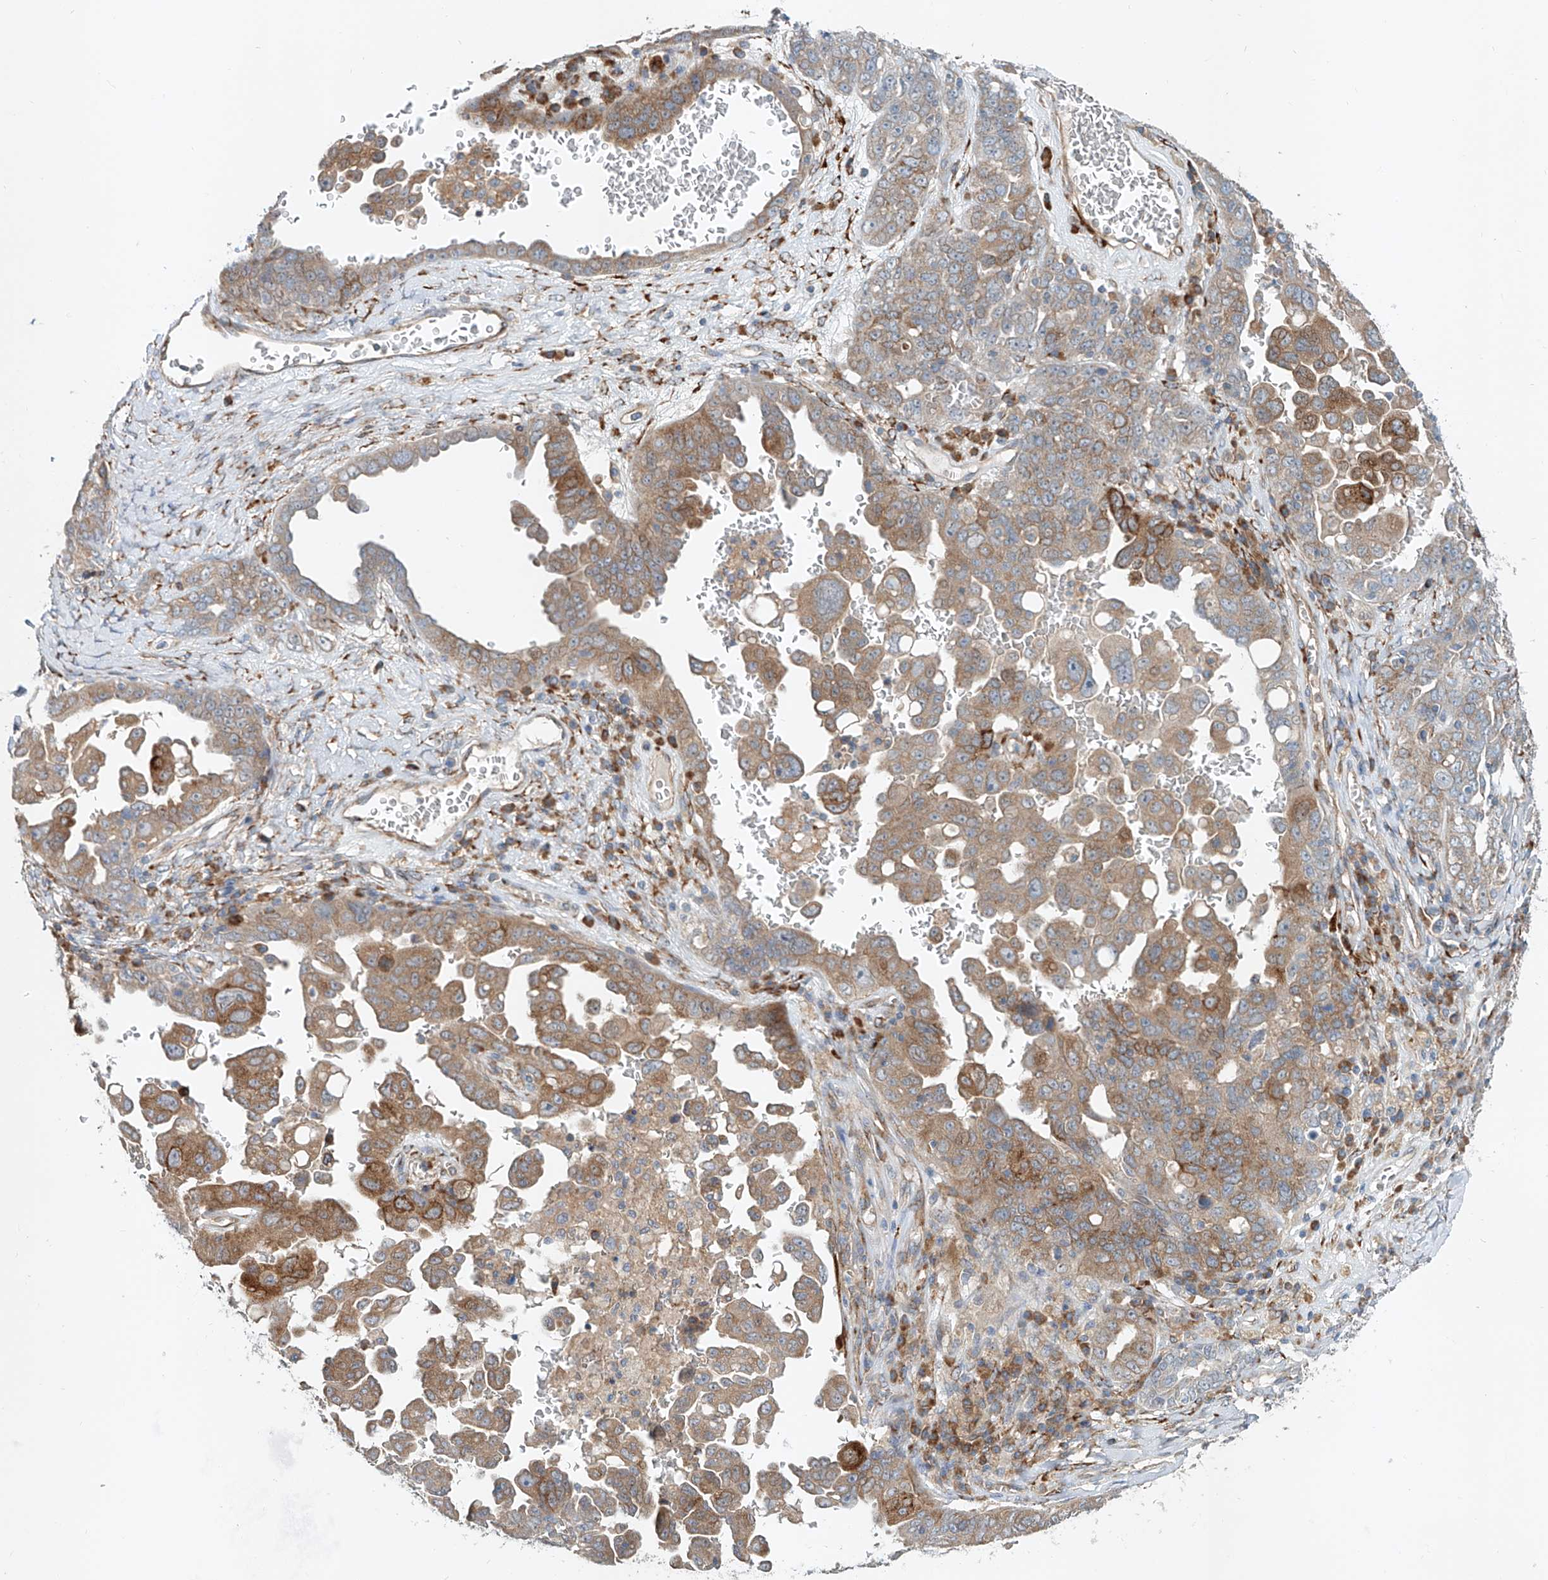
{"staining": {"intensity": "moderate", "quantity": ">75%", "location": "cytoplasmic/membranous"}, "tissue": "ovarian cancer", "cell_type": "Tumor cells", "image_type": "cancer", "snomed": [{"axis": "morphology", "description": "Carcinoma, endometroid"}, {"axis": "topography", "description": "Ovary"}], "caption": "The photomicrograph demonstrates staining of endometroid carcinoma (ovarian), revealing moderate cytoplasmic/membranous protein staining (brown color) within tumor cells.", "gene": "SNAP29", "patient": {"sex": "female", "age": 62}}